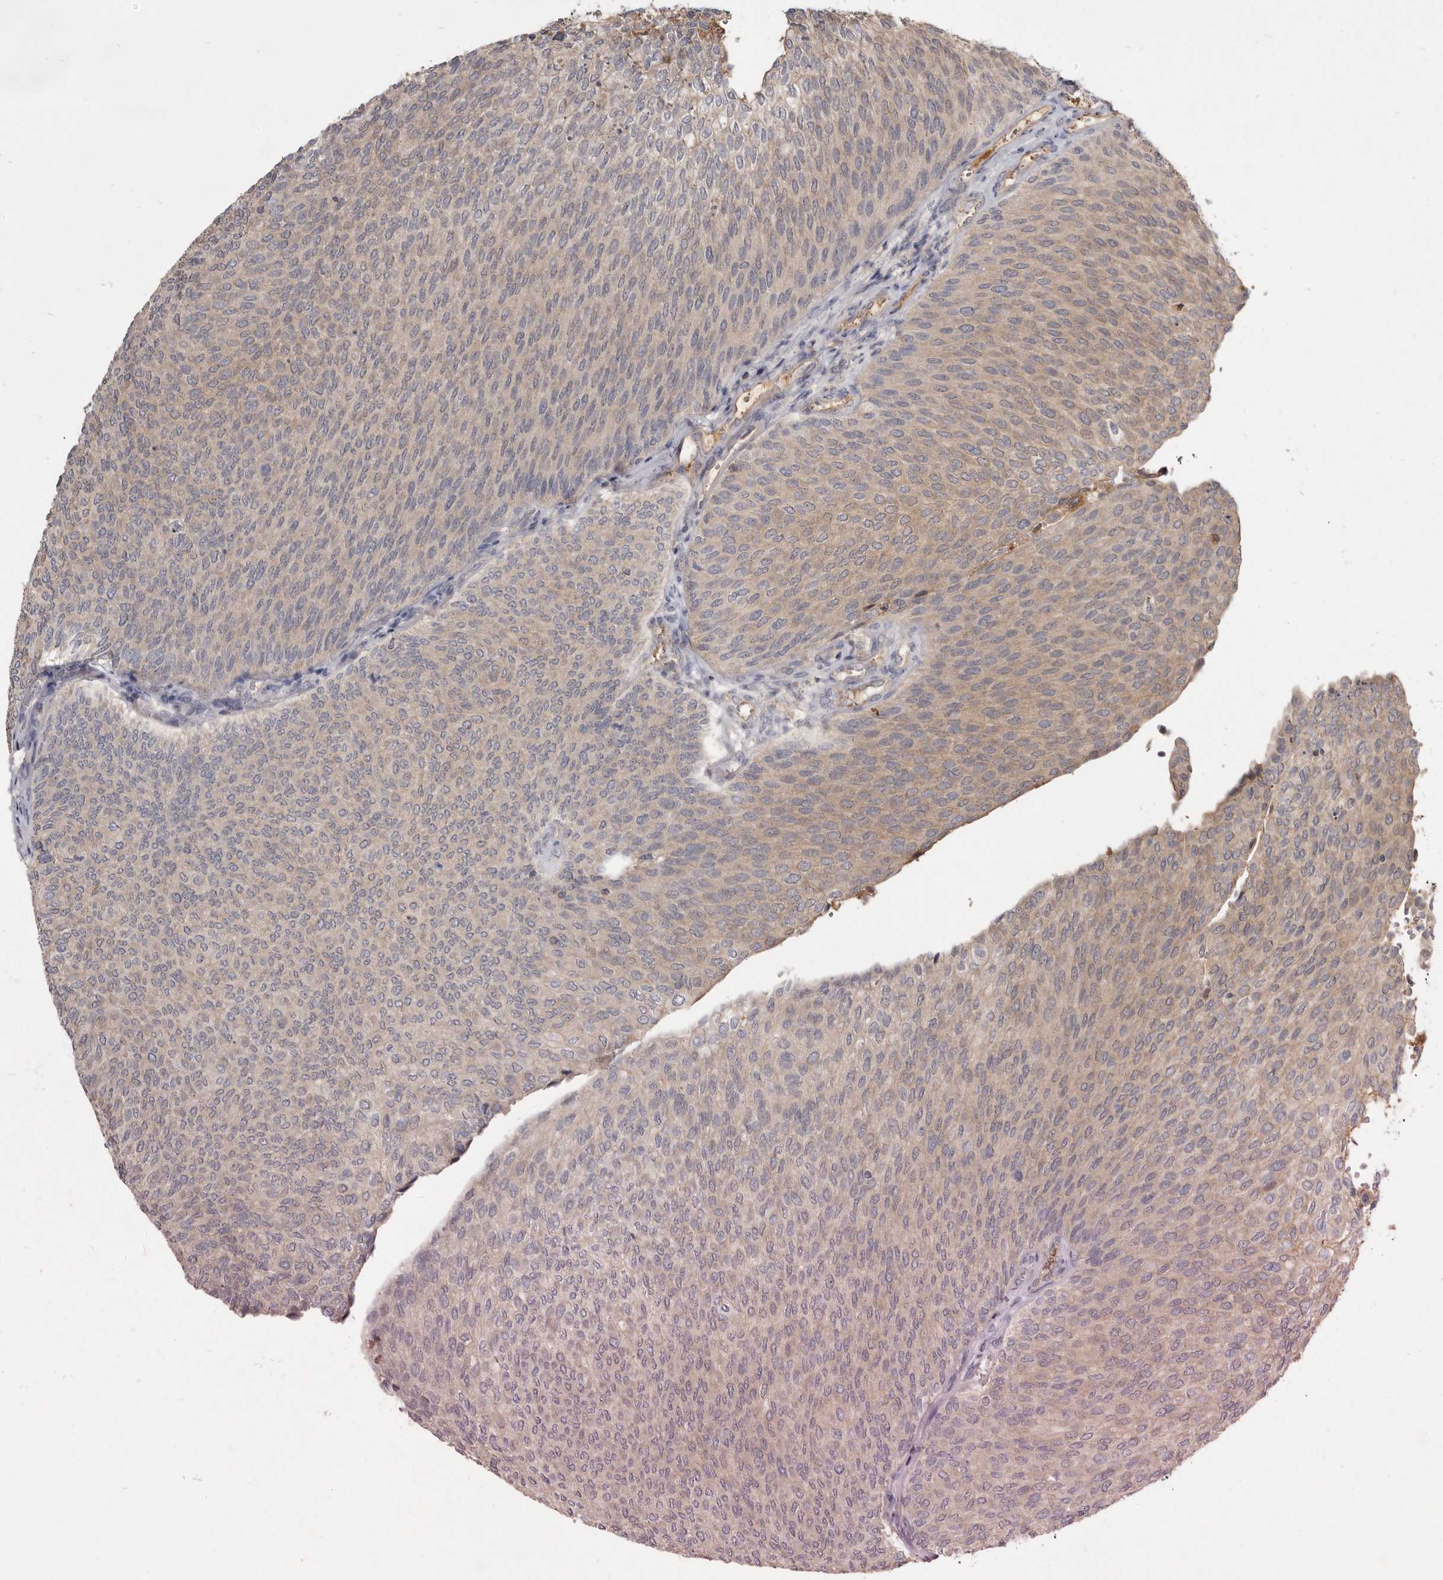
{"staining": {"intensity": "weak", "quantity": "25%-75%", "location": "cytoplasmic/membranous"}, "tissue": "urothelial cancer", "cell_type": "Tumor cells", "image_type": "cancer", "snomed": [{"axis": "morphology", "description": "Urothelial carcinoma, Low grade"}, {"axis": "topography", "description": "Urinary bladder"}], "caption": "Protein expression analysis of human urothelial cancer reveals weak cytoplasmic/membranous staining in about 25%-75% of tumor cells.", "gene": "TTC39A", "patient": {"sex": "female", "age": 79}}